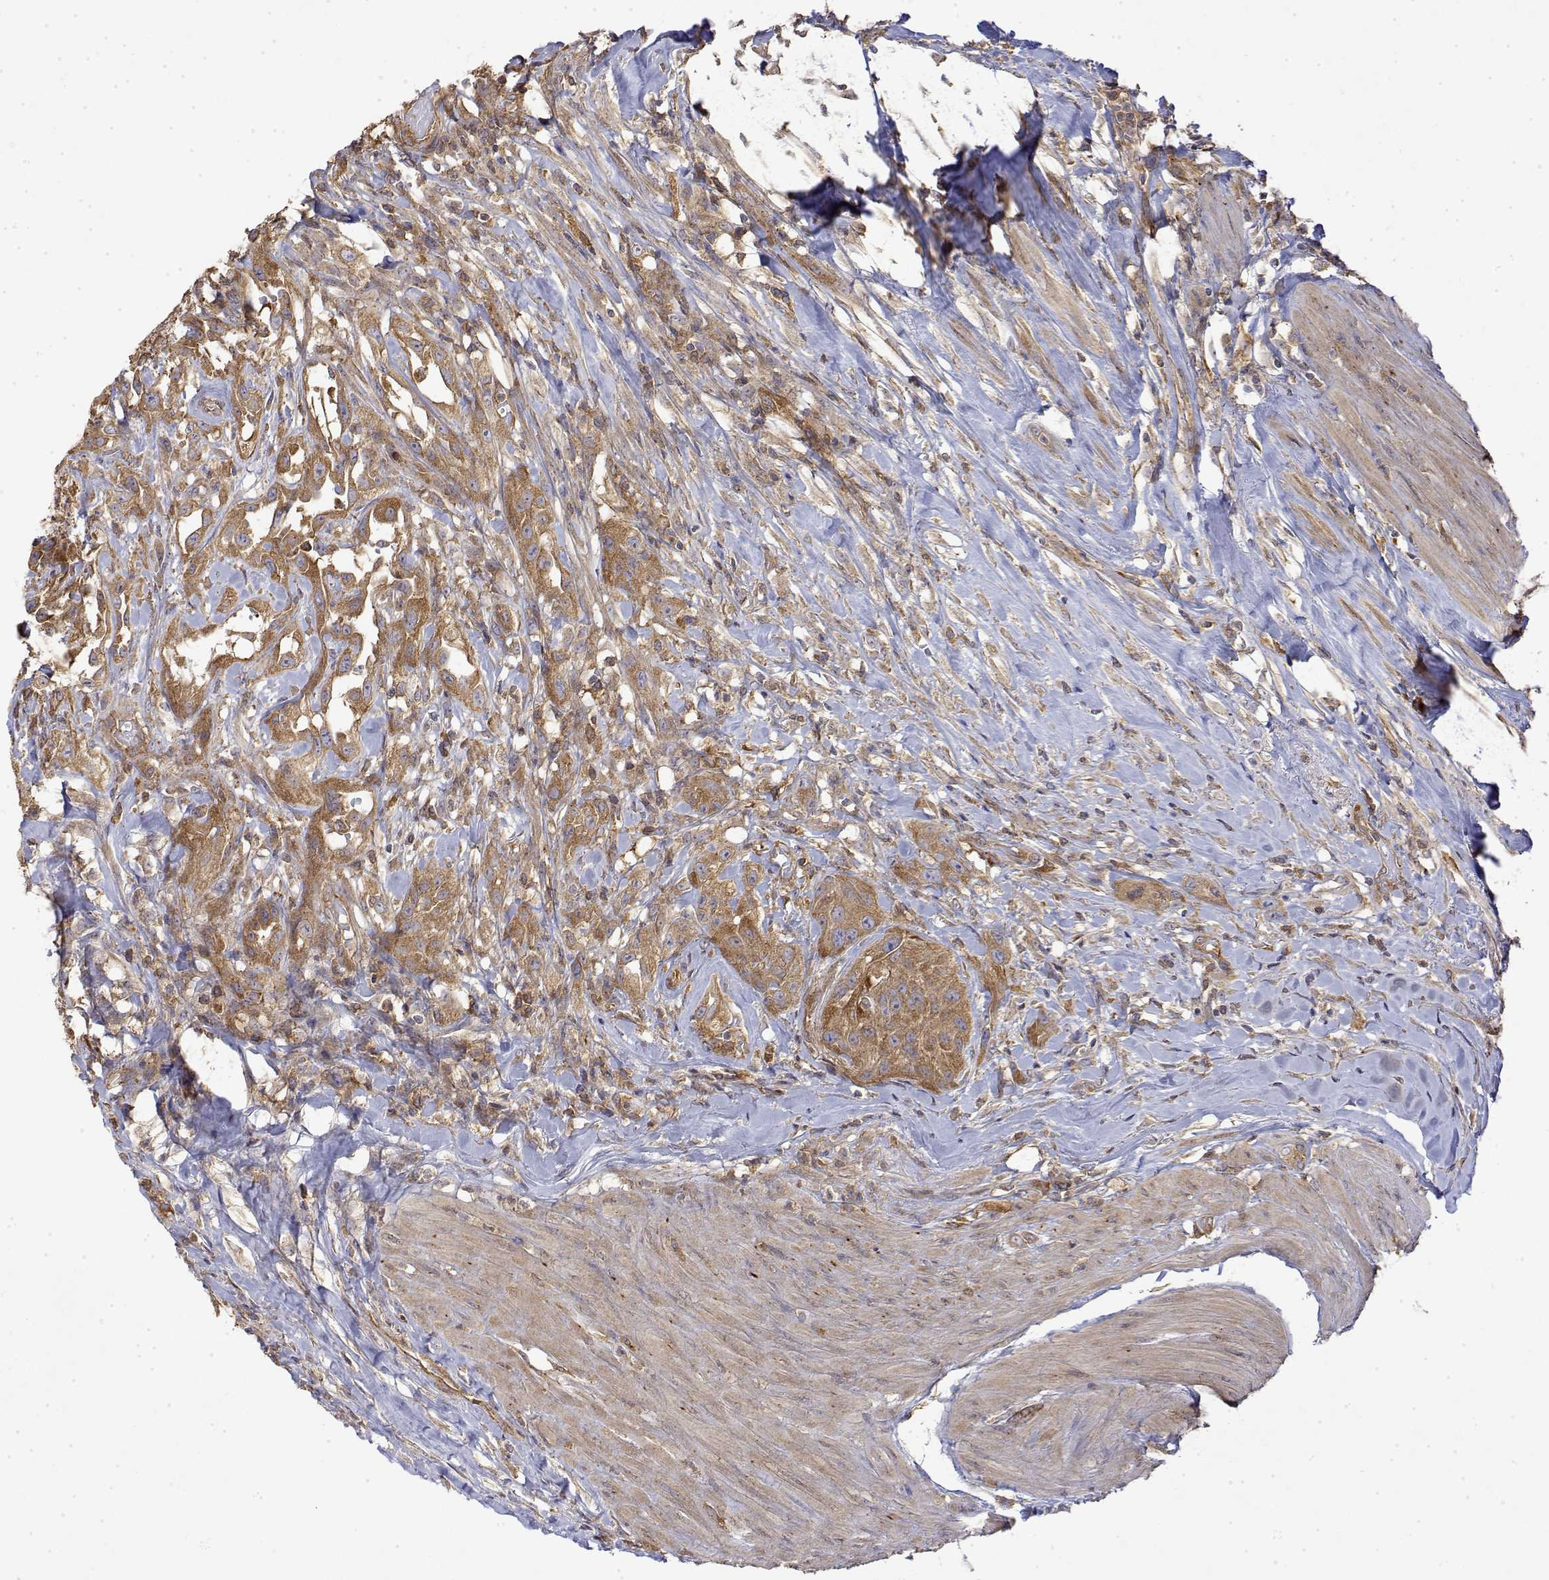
{"staining": {"intensity": "moderate", "quantity": ">75%", "location": "cytoplasmic/membranous"}, "tissue": "urothelial cancer", "cell_type": "Tumor cells", "image_type": "cancer", "snomed": [{"axis": "morphology", "description": "Urothelial carcinoma, High grade"}, {"axis": "topography", "description": "Urinary bladder"}], "caption": "Urothelial cancer stained for a protein (brown) shows moderate cytoplasmic/membranous positive positivity in about >75% of tumor cells.", "gene": "PACSIN2", "patient": {"sex": "male", "age": 79}}